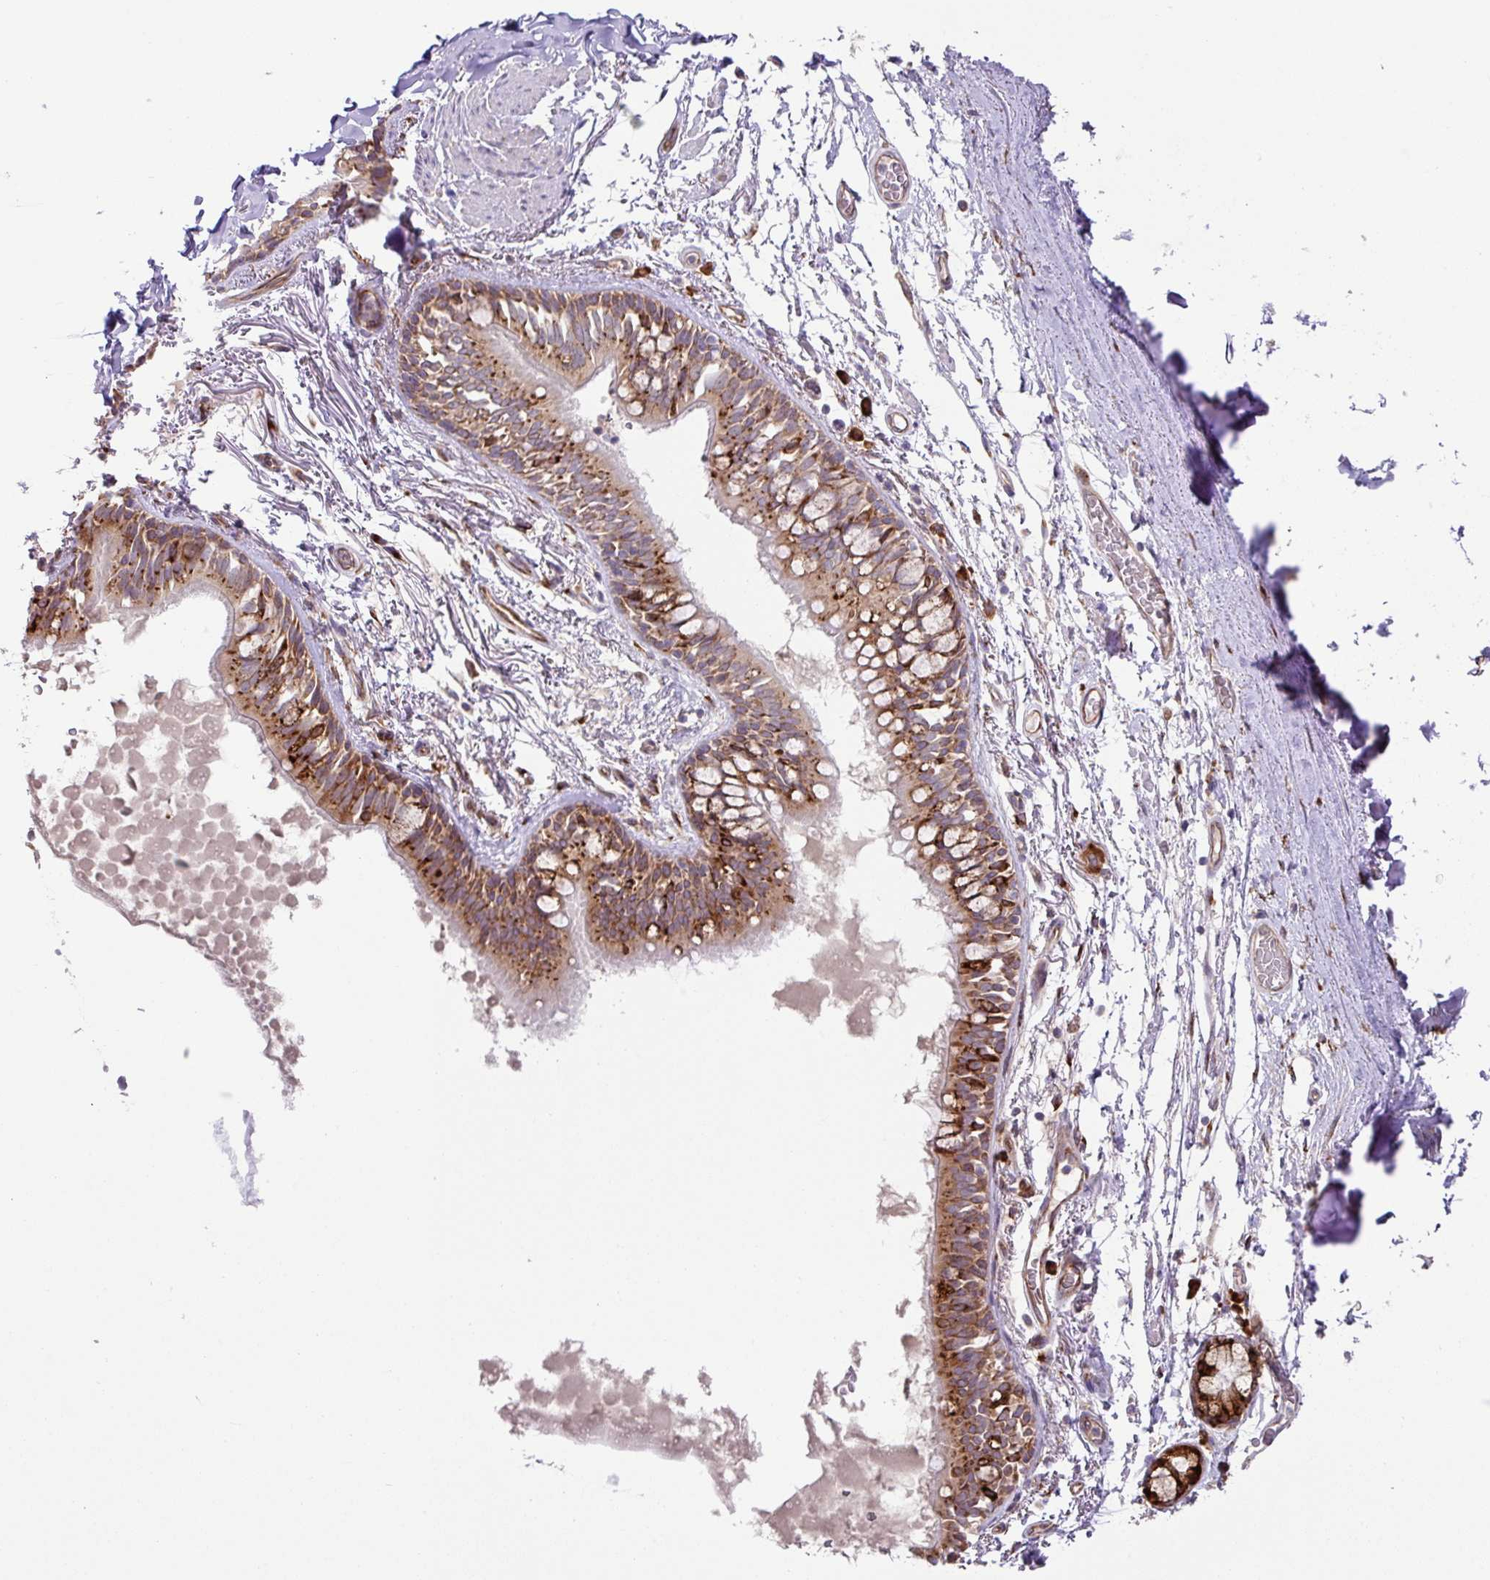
{"staining": {"intensity": "strong", "quantity": ">75%", "location": "cytoplasmic/membranous"}, "tissue": "bronchus", "cell_type": "Respiratory epithelial cells", "image_type": "normal", "snomed": [{"axis": "morphology", "description": "Normal tissue, NOS"}, {"axis": "topography", "description": "Bronchus"}], "caption": "This photomicrograph demonstrates unremarkable bronchus stained with IHC to label a protein in brown. The cytoplasmic/membranous of respiratory epithelial cells show strong positivity for the protein. Nuclei are counter-stained blue.", "gene": "SLC39A7", "patient": {"sex": "male", "age": 70}}